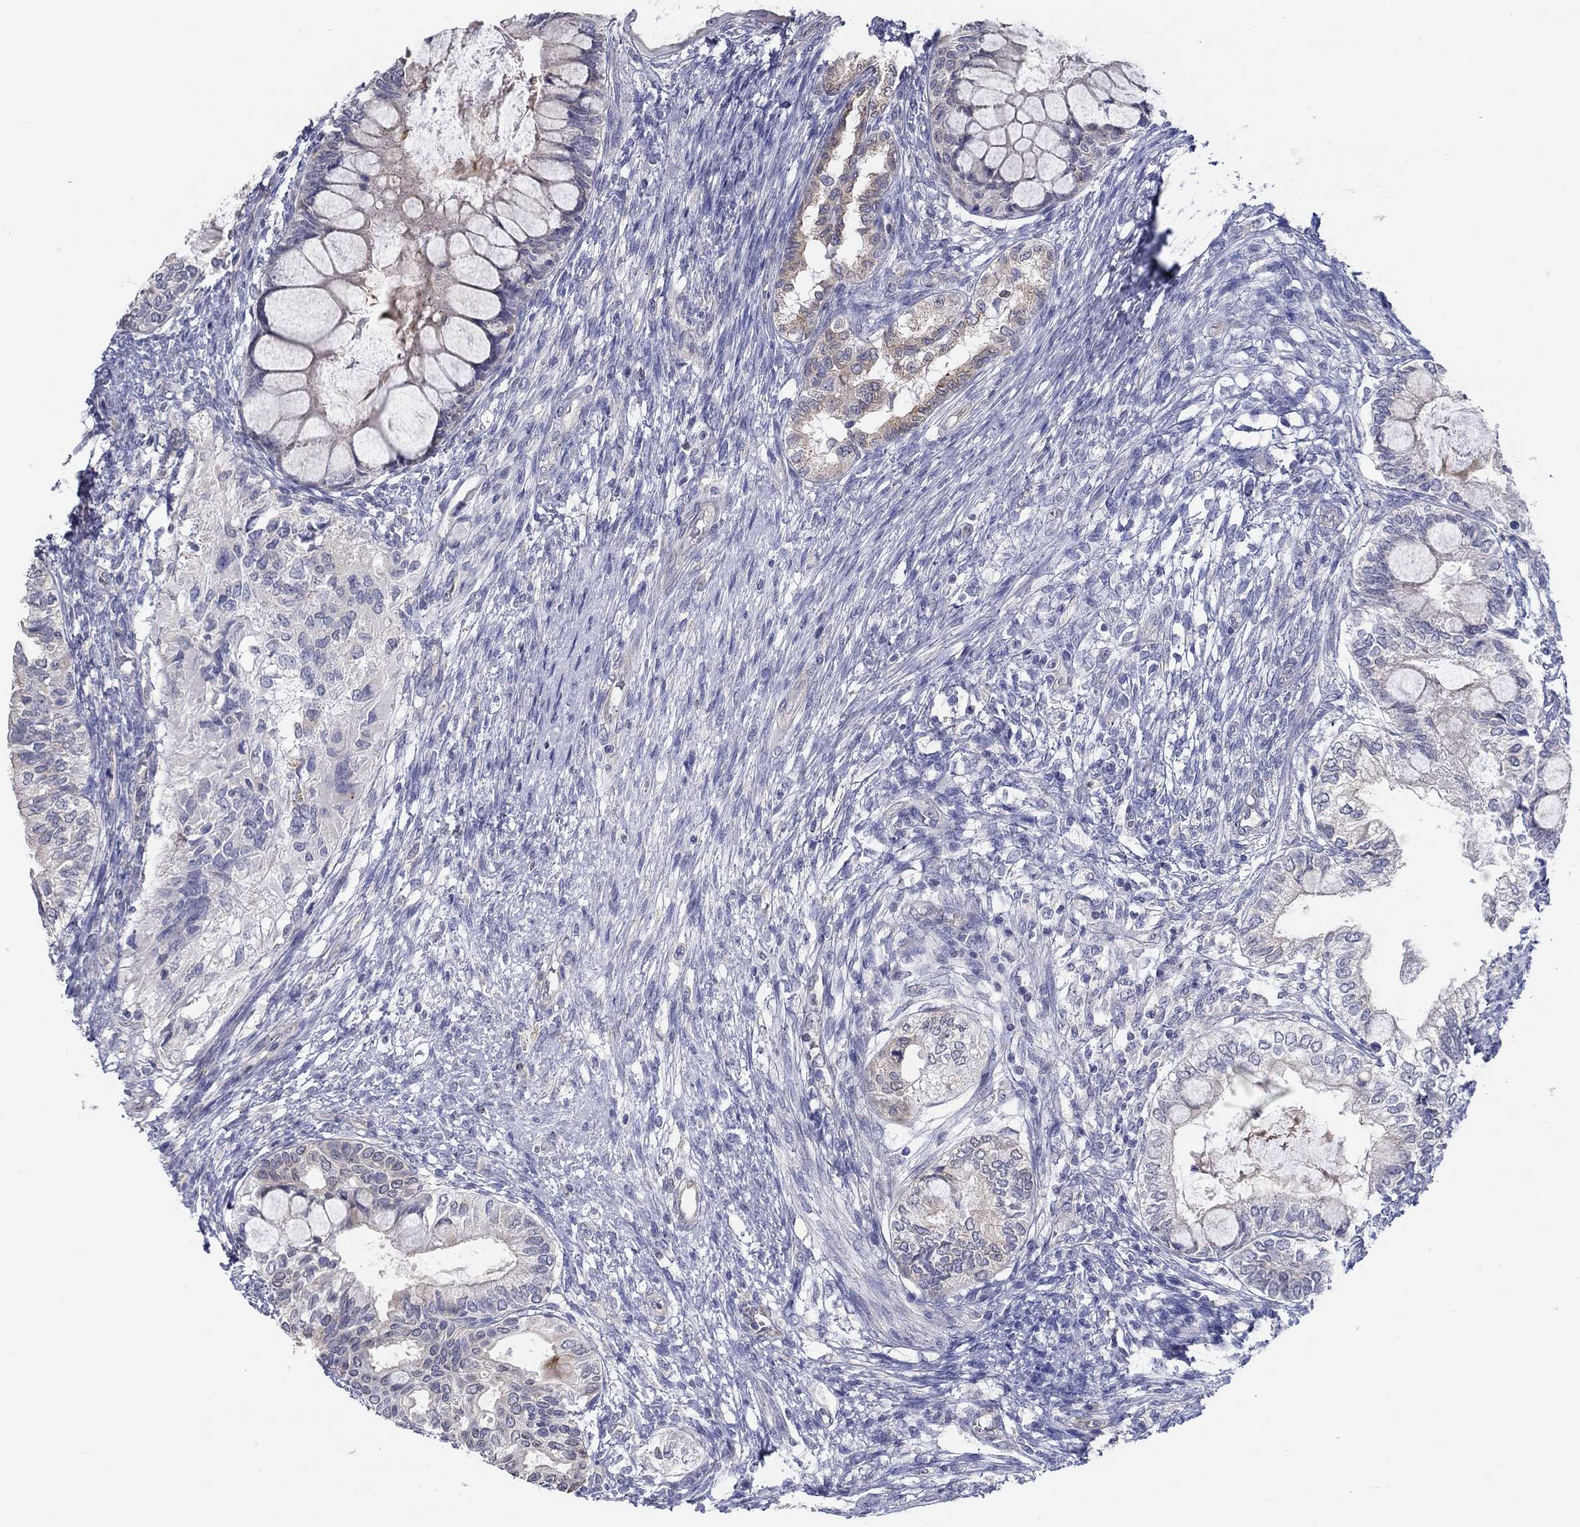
{"staining": {"intensity": "negative", "quantity": "none", "location": "none"}, "tissue": "testis cancer", "cell_type": "Tumor cells", "image_type": "cancer", "snomed": [{"axis": "morphology", "description": "Seminoma, NOS"}, {"axis": "morphology", "description": "Carcinoma, Embryonal, NOS"}, {"axis": "topography", "description": "Testis"}], "caption": "IHC image of testis cancer (embryonal carcinoma) stained for a protein (brown), which reveals no staining in tumor cells.", "gene": "ERMP1", "patient": {"sex": "male", "age": 41}}